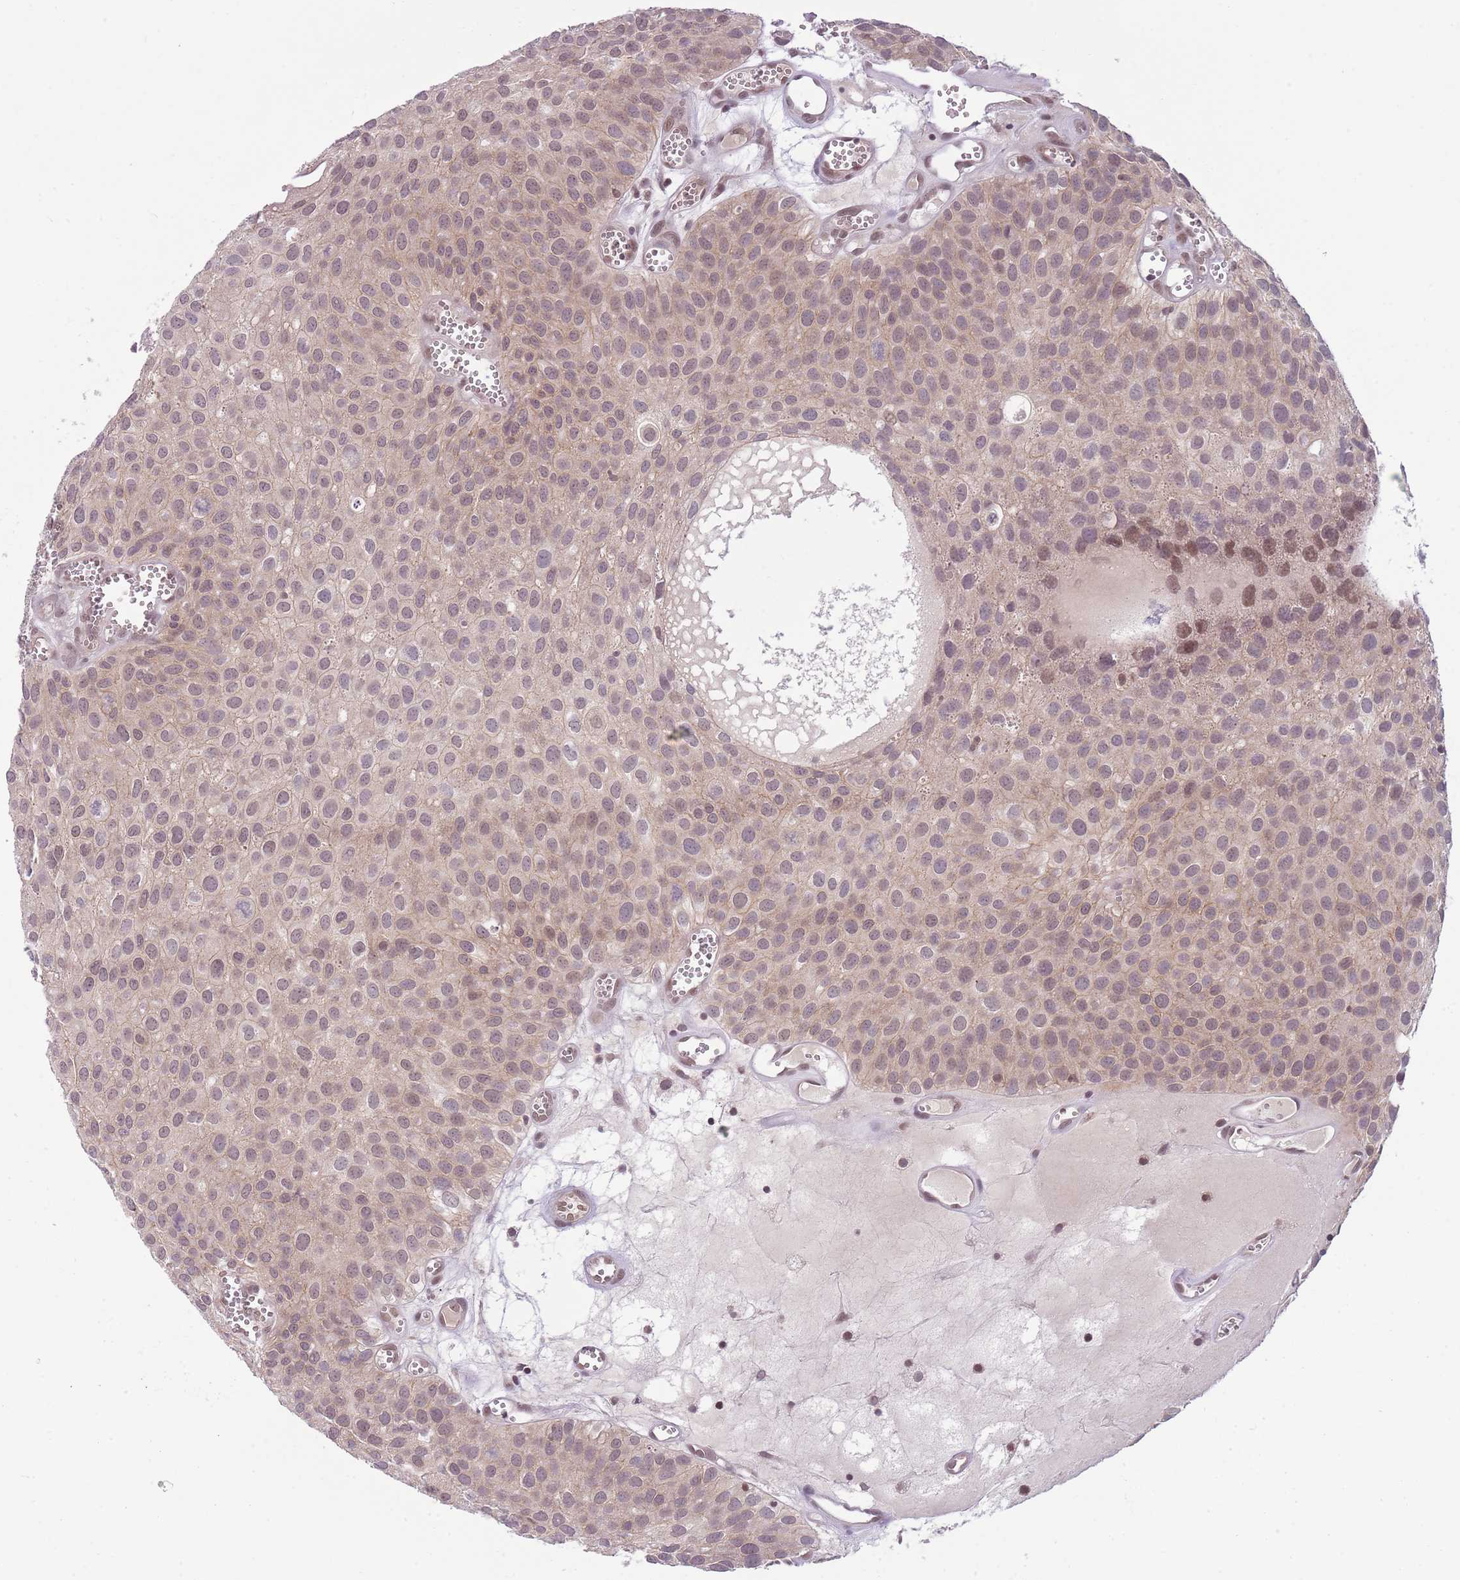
{"staining": {"intensity": "weak", "quantity": "<25%", "location": "nuclear"}, "tissue": "urothelial cancer", "cell_type": "Tumor cells", "image_type": "cancer", "snomed": [{"axis": "morphology", "description": "Urothelial carcinoma, Low grade"}, {"axis": "topography", "description": "Urinary bladder"}], "caption": "Low-grade urothelial carcinoma was stained to show a protein in brown. There is no significant positivity in tumor cells. (DAB IHC, high magnification).", "gene": "TM2D1", "patient": {"sex": "male", "age": 88}}